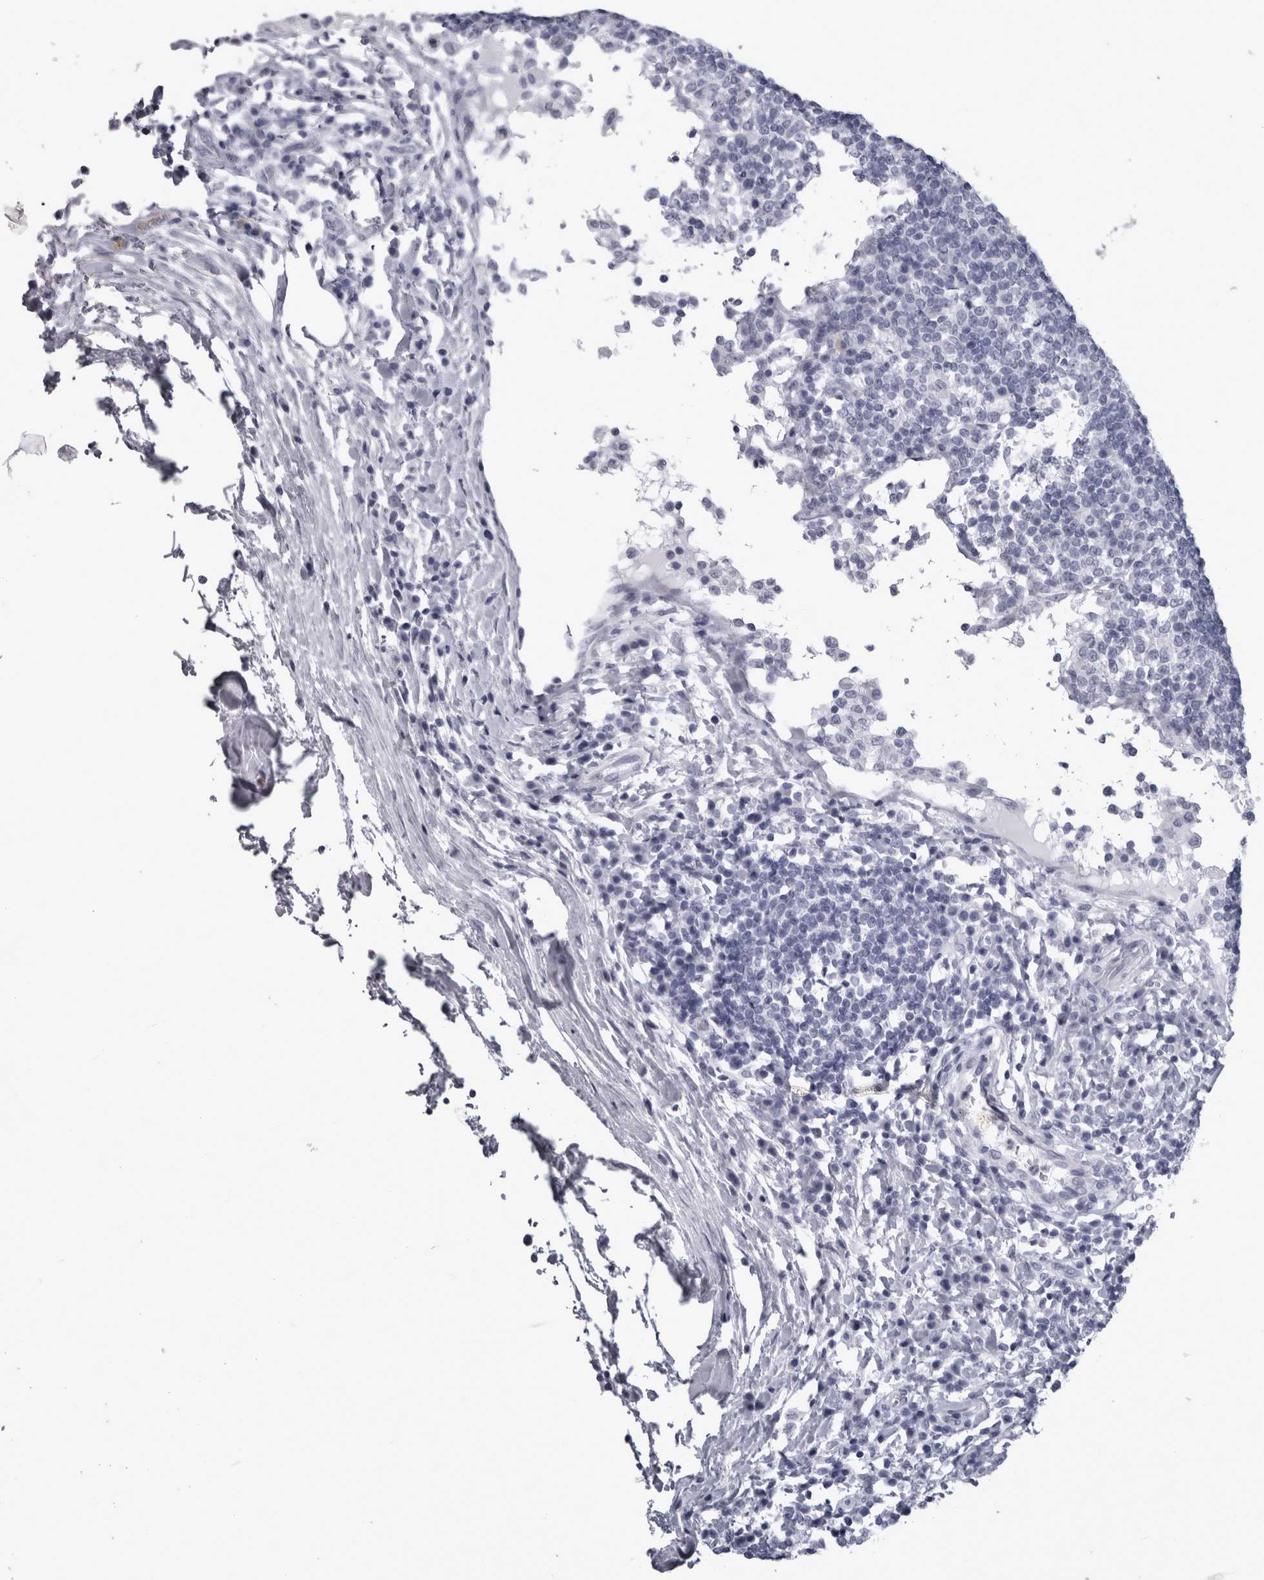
{"staining": {"intensity": "negative", "quantity": "none", "location": "none"}, "tissue": "lymph node", "cell_type": "Germinal center cells", "image_type": "normal", "snomed": [{"axis": "morphology", "description": "Normal tissue, NOS"}, {"axis": "topography", "description": "Lymph node"}], "caption": "IHC image of benign lymph node: lymph node stained with DAB (3,3'-diaminobenzidine) demonstrates no significant protein expression in germinal center cells.", "gene": "ALDH8A1", "patient": {"sex": "female", "age": 53}}